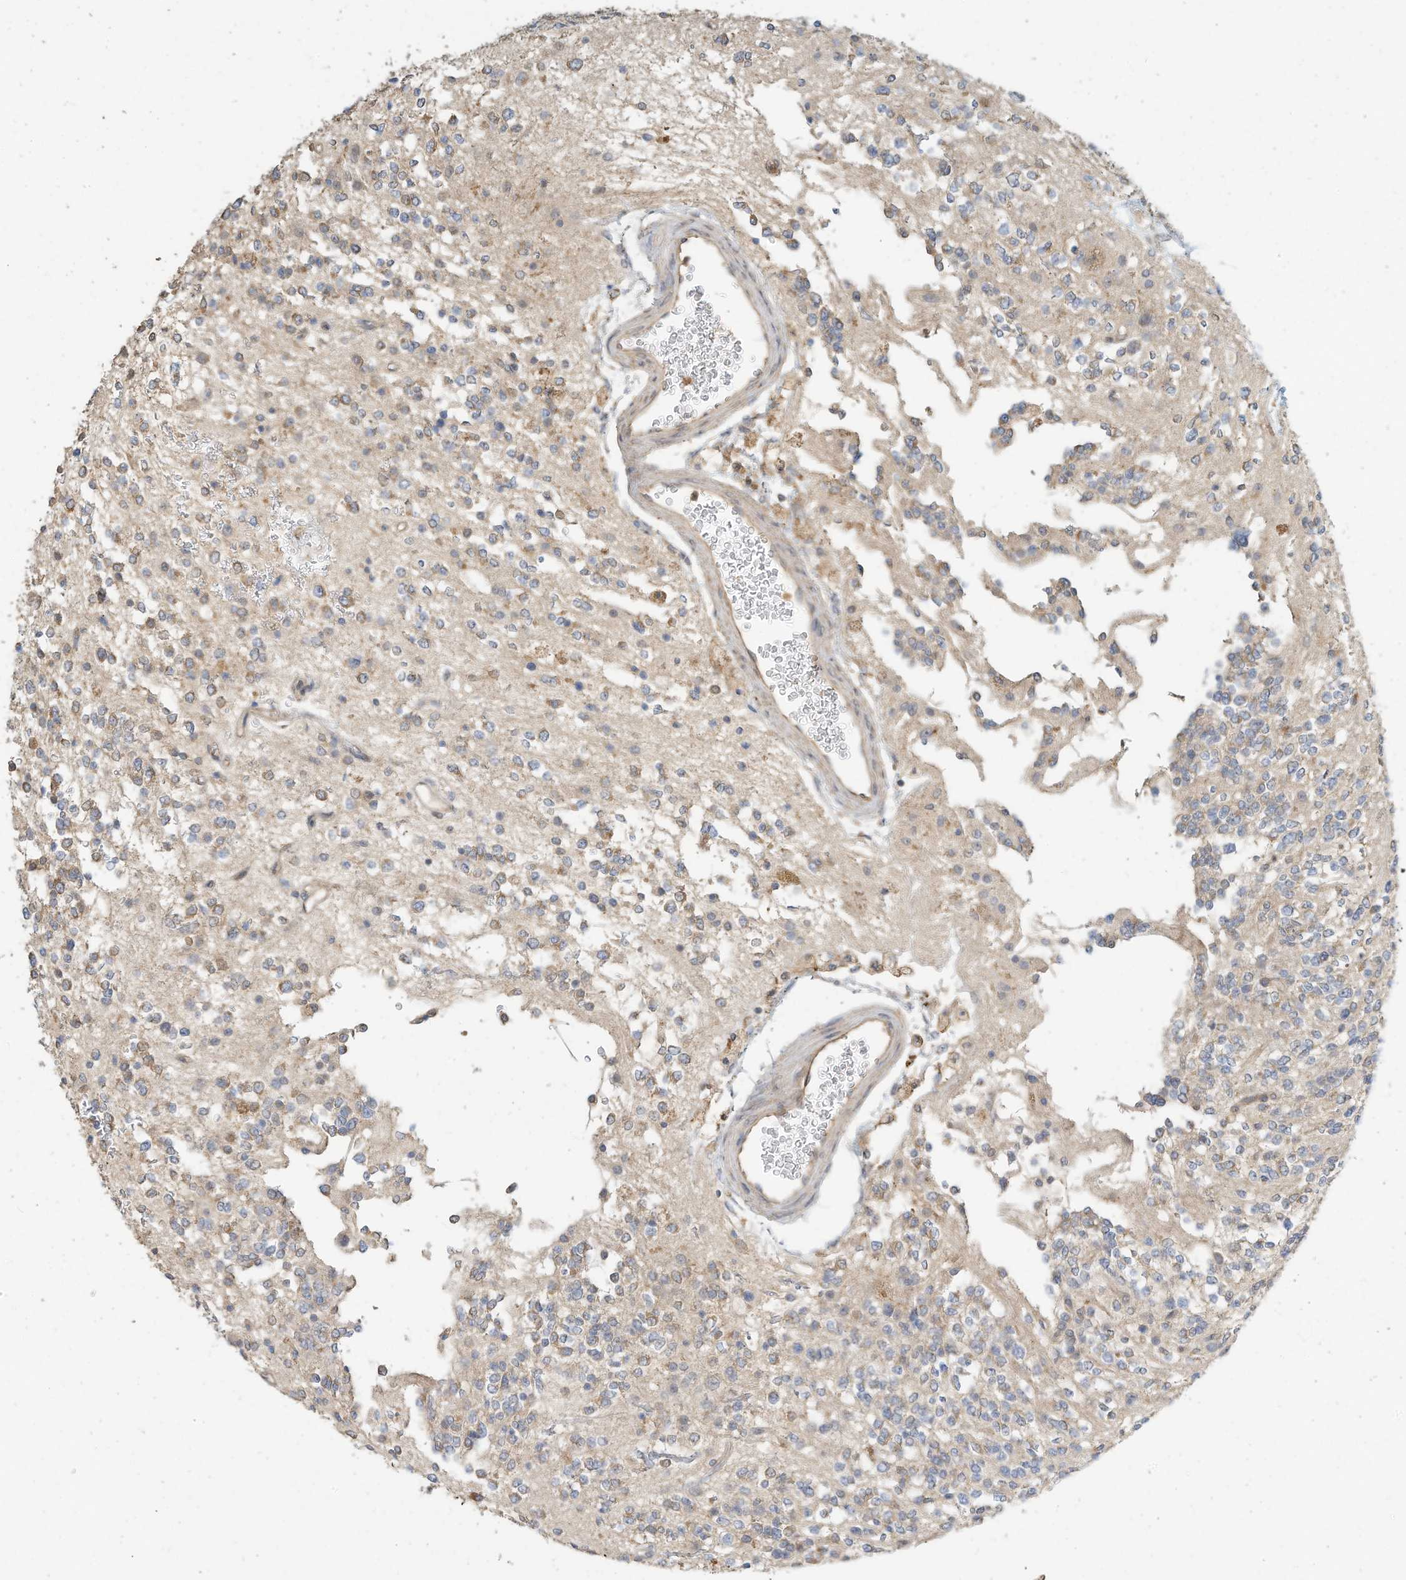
{"staining": {"intensity": "weak", "quantity": "25%-75%", "location": "cytoplasmic/membranous"}, "tissue": "glioma", "cell_type": "Tumor cells", "image_type": "cancer", "snomed": [{"axis": "morphology", "description": "Glioma, malignant, High grade"}, {"axis": "topography", "description": "Brain"}], "caption": "High-power microscopy captured an immunohistochemistry photomicrograph of glioma, revealing weak cytoplasmic/membranous staining in approximately 25%-75% of tumor cells. The staining was performed using DAB to visualize the protein expression in brown, while the nuclei were stained in blue with hematoxylin (Magnification: 20x).", "gene": "OFD1", "patient": {"sex": "male", "age": 34}}